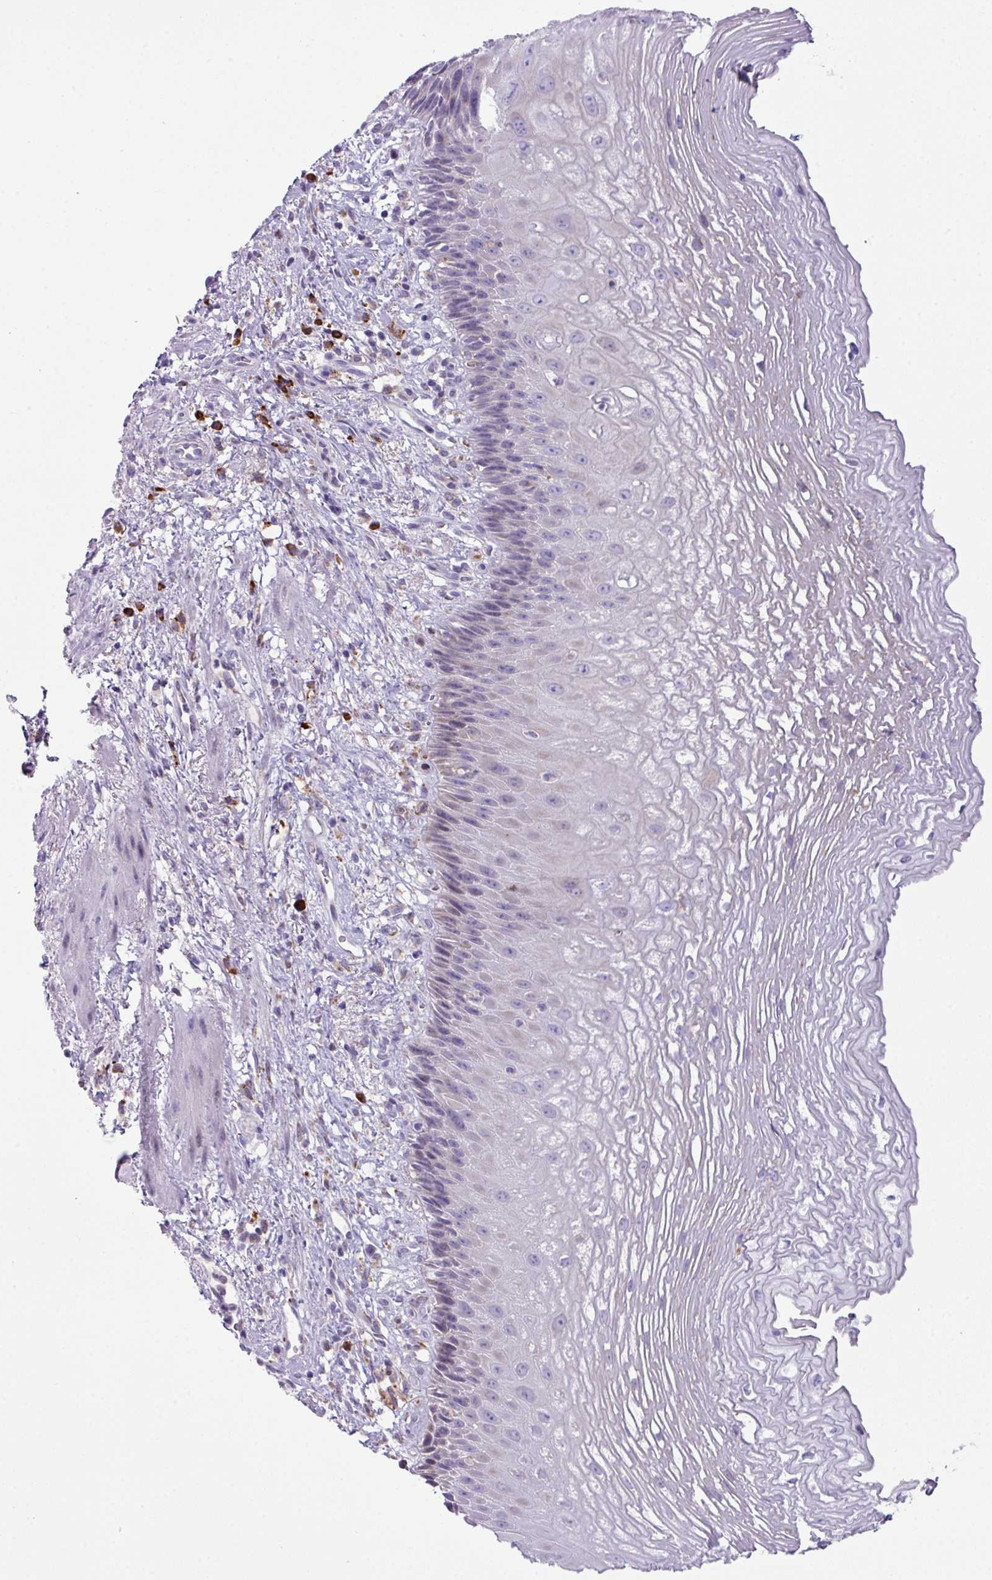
{"staining": {"intensity": "negative", "quantity": "none", "location": "none"}, "tissue": "esophagus", "cell_type": "Squamous epithelial cells", "image_type": "normal", "snomed": [{"axis": "morphology", "description": "Normal tissue, NOS"}, {"axis": "topography", "description": "Esophagus"}], "caption": "This micrograph is of normal esophagus stained with immunohistochemistry (IHC) to label a protein in brown with the nuclei are counter-stained blue. There is no expression in squamous epithelial cells.", "gene": "RGS21", "patient": {"sex": "male", "age": 60}}